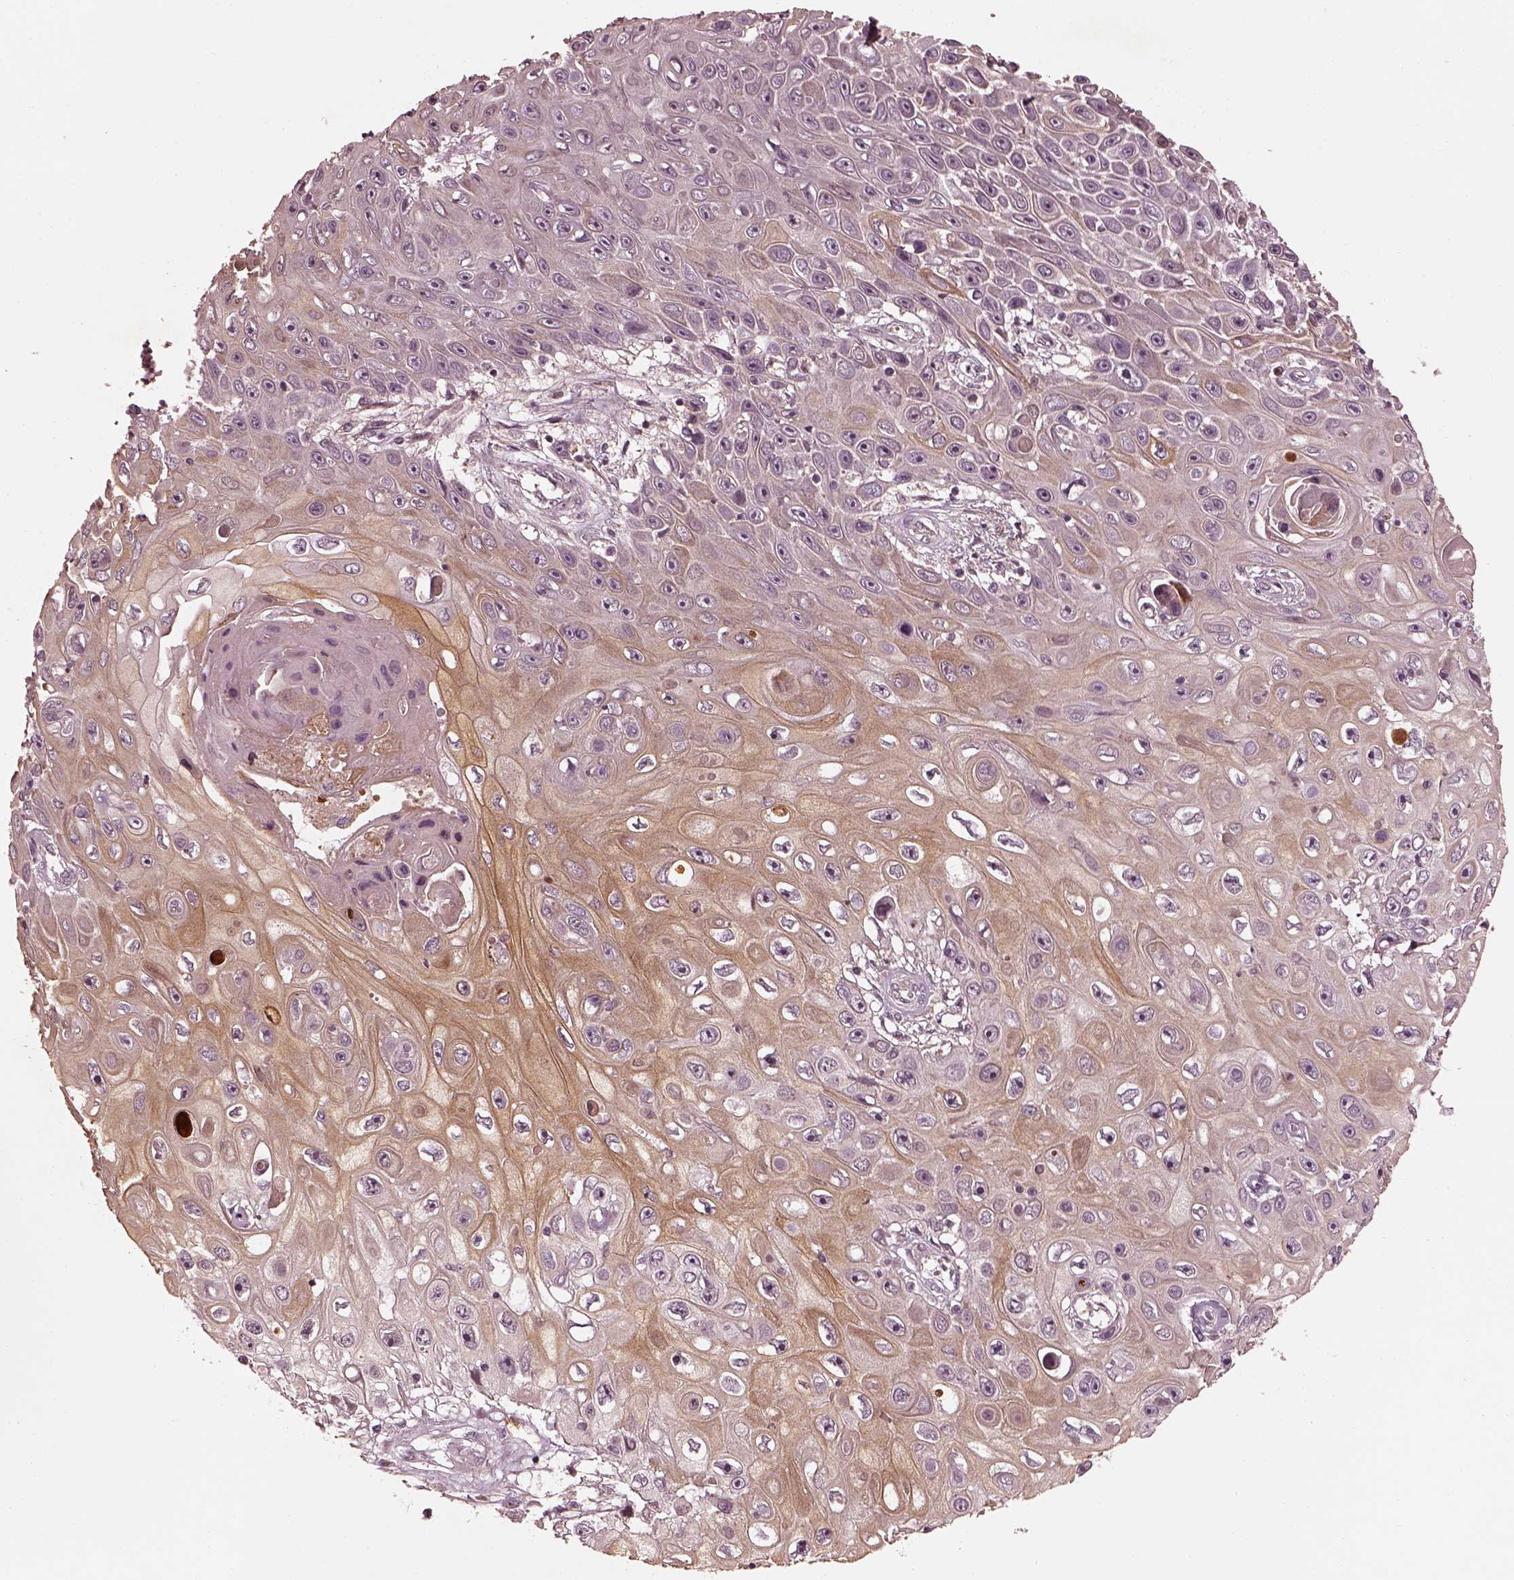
{"staining": {"intensity": "weak", "quantity": "<25%", "location": "cytoplasmic/membranous"}, "tissue": "skin cancer", "cell_type": "Tumor cells", "image_type": "cancer", "snomed": [{"axis": "morphology", "description": "Squamous cell carcinoma, NOS"}, {"axis": "topography", "description": "Skin"}], "caption": "The immunohistochemistry (IHC) histopathology image has no significant staining in tumor cells of skin squamous cell carcinoma tissue. Brightfield microscopy of immunohistochemistry stained with DAB (3,3'-diaminobenzidine) (brown) and hematoxylin (blue), captured at high magnification.", "gene": "EFEMP1", "patient": {"sex": "male", "age": 82}}